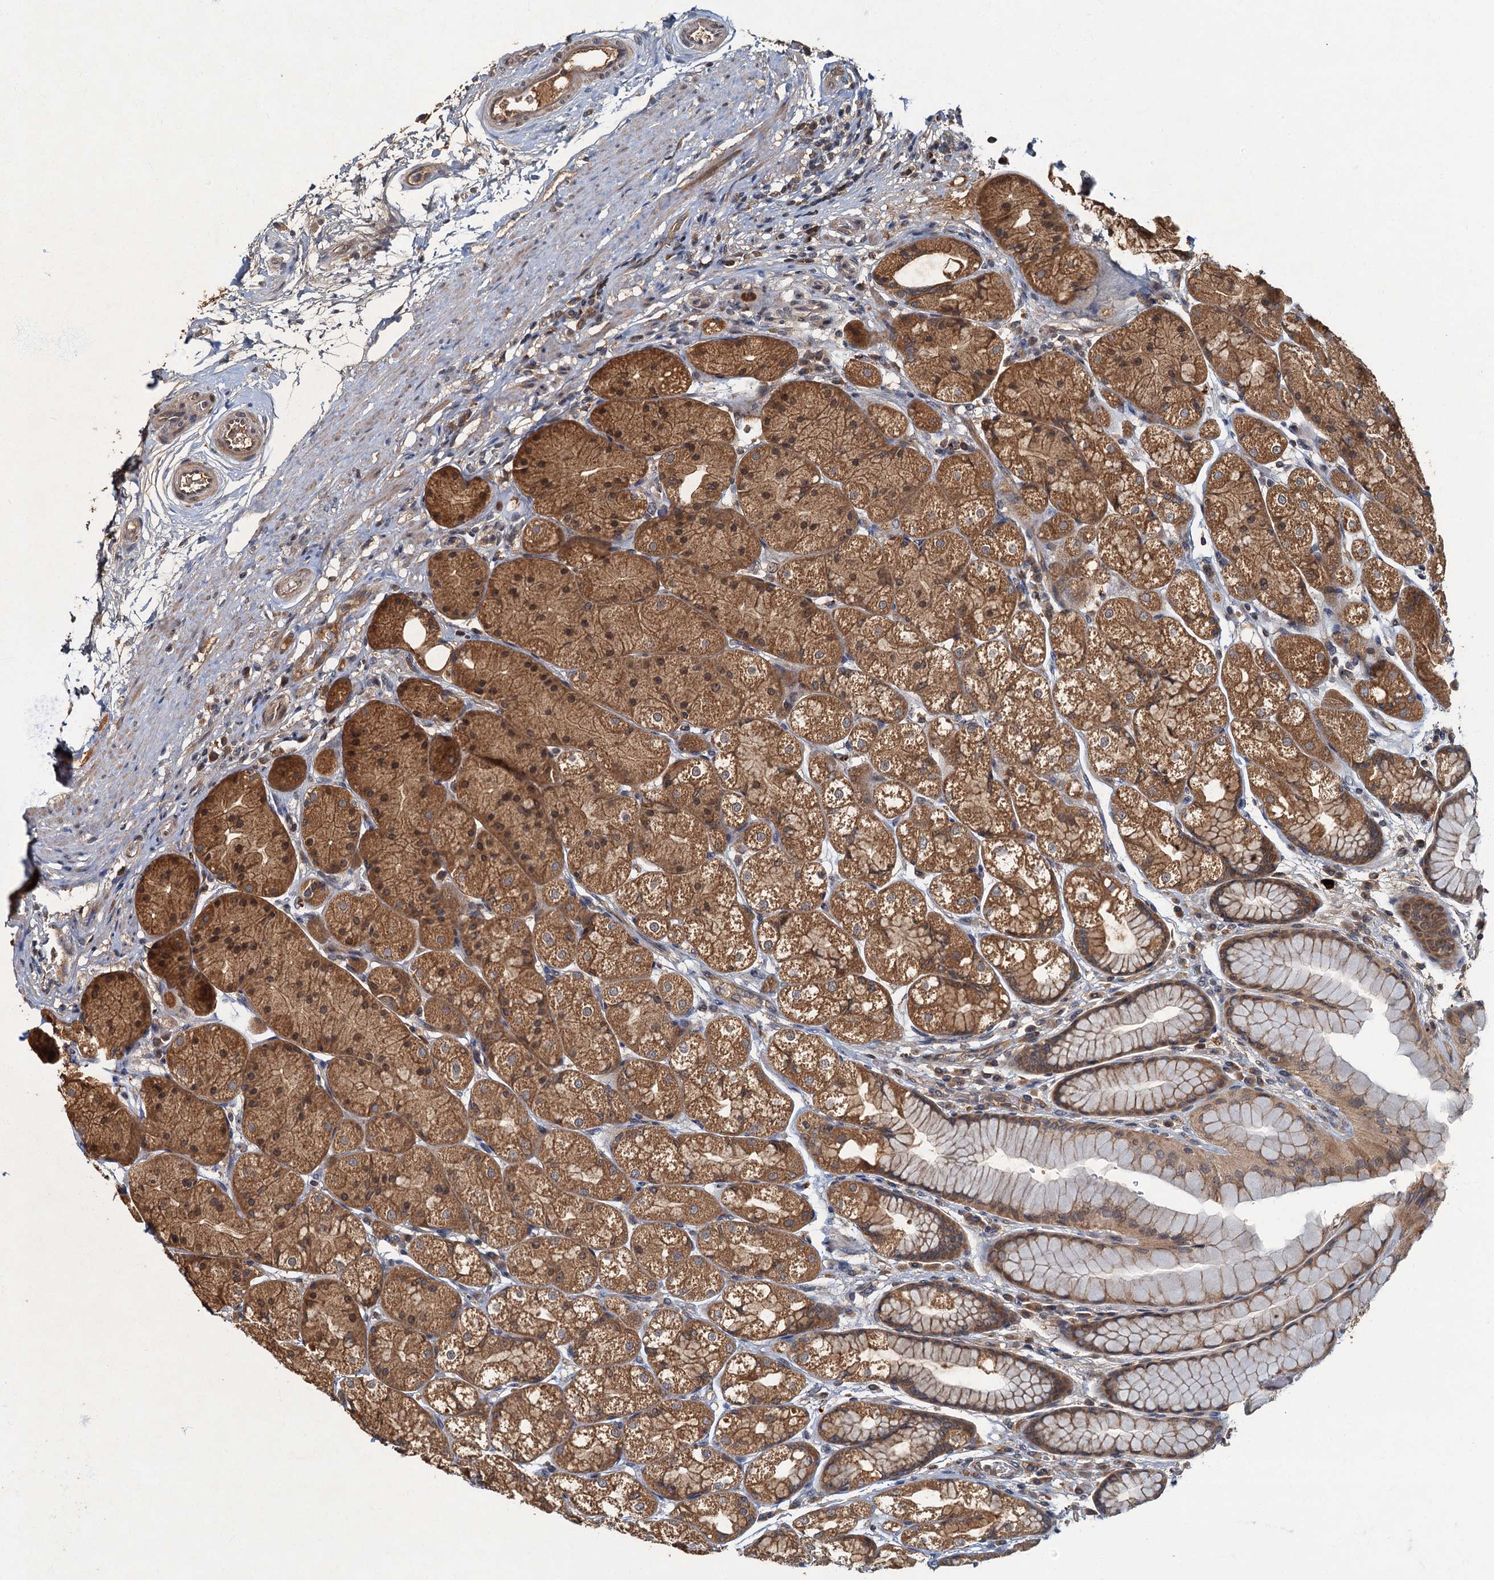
{"staining": {"intensity": "strong", "quantity": ">75%", "location": "cytoplasmic/membranous,nuclear"}, "tissue": "stomach", "cell_type": "Glandular cells", "image_type": "normal", "snomed": [{"axis": "morphology", "description": "Normal tissue, NOS"}, {"axis": "topography", "description": "Stomach"}], "caption": "IHC micrograph of normal human stomach stained for a protein (brown), which reveals high levels of strong cytoplasmic/membranous,nuclear positivity in about >75% of glandular cells.", "gene": "WDCP", "patient": {"sex": "male", "age": 57}}